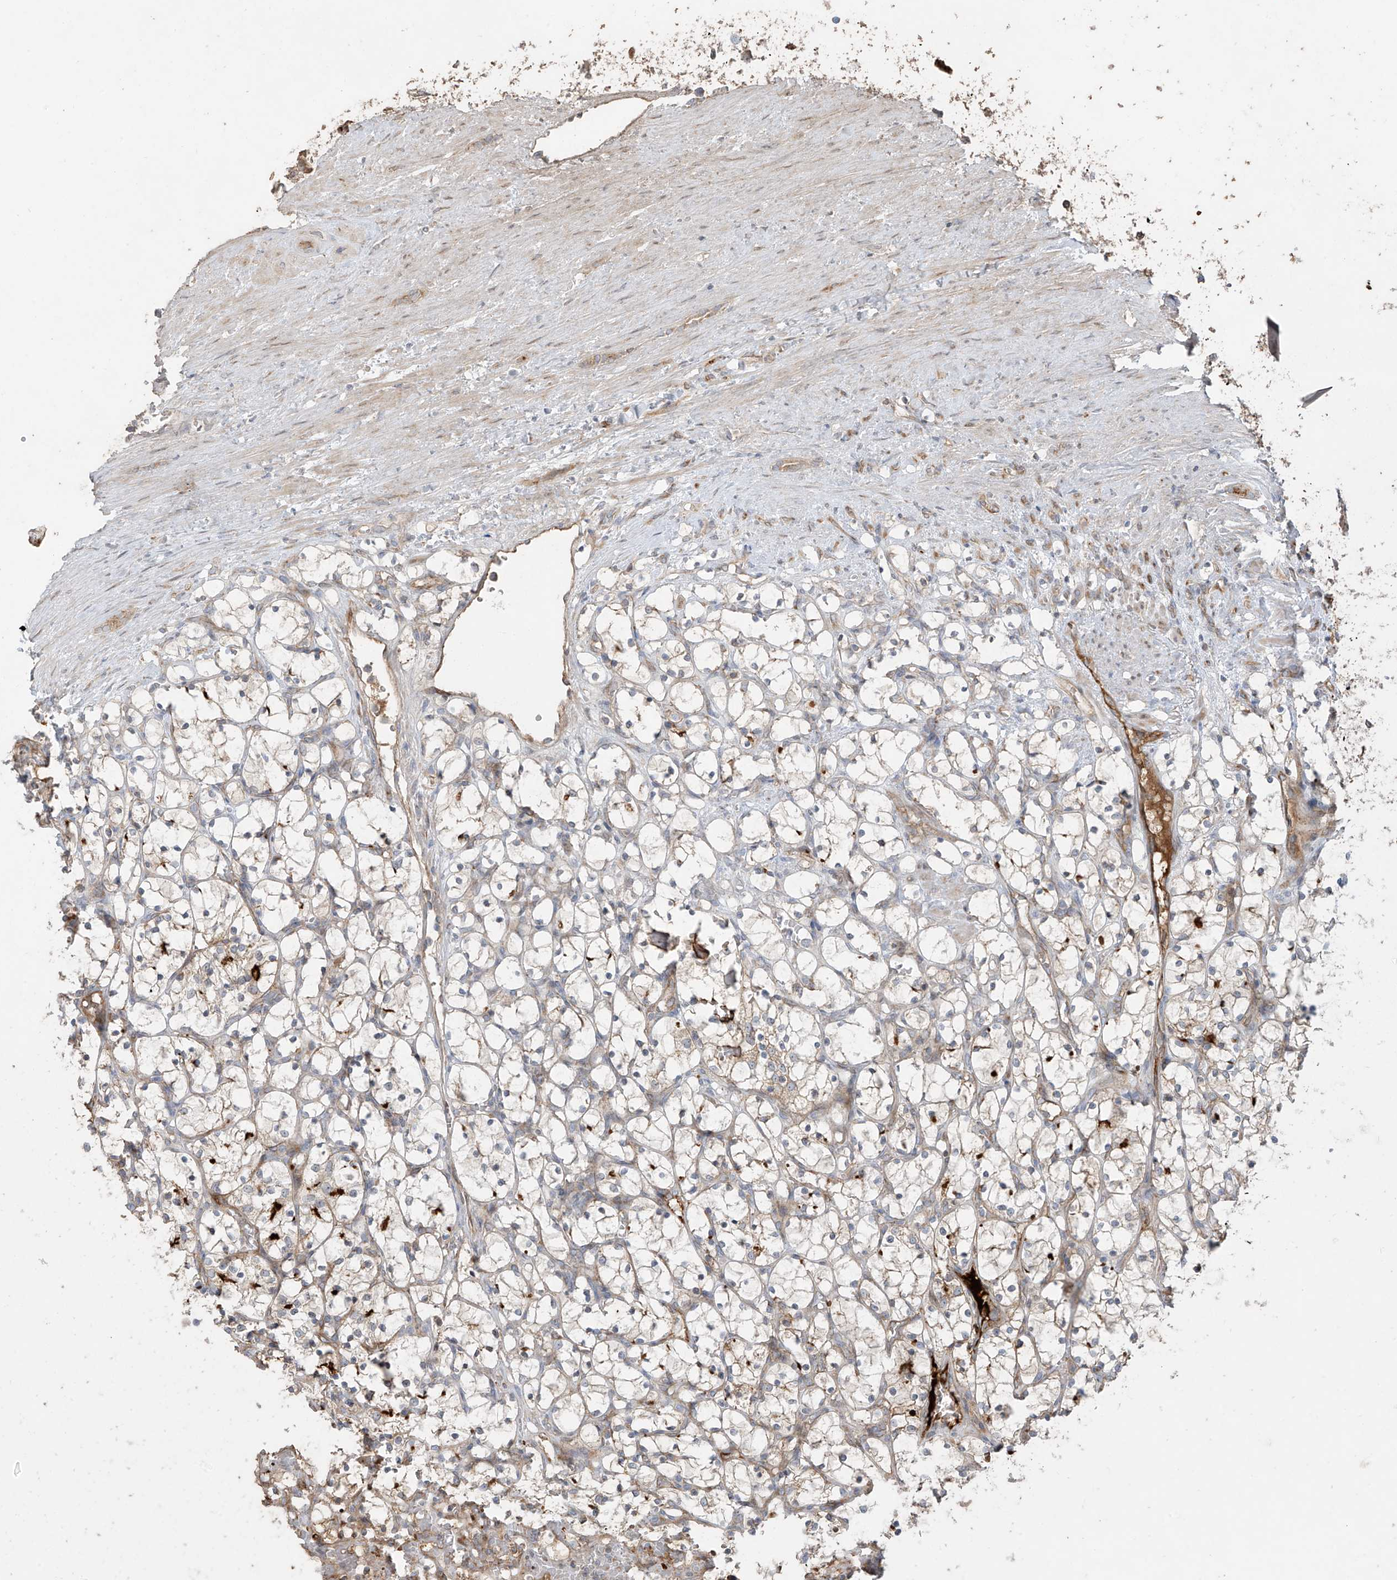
{"staining": {"intensity": "negative", "quantity": "none", "location": "none"}, "tissue": "renal cancer", "cell_type": "Tumor cells", "image_type": "cancer", "snomed": [{"axis": "morphology", "description": "Adenocarcinoma, NOS"}, {"axis": "topography", "description": "Kidney"}], "caption": "Immunohistochemistry photomicrograph of neoplastic tissue: renal cancer (adenocarcinoma) stained with DAB (3,3'-diaminobenzidine) reveals no significant protein positivity in tumor cells. (Brightfield microscopy of DAB immunohistochemistry at high magnification).", "gene": "ABTB1", "patient": {"sex": "female", "age": 69}}